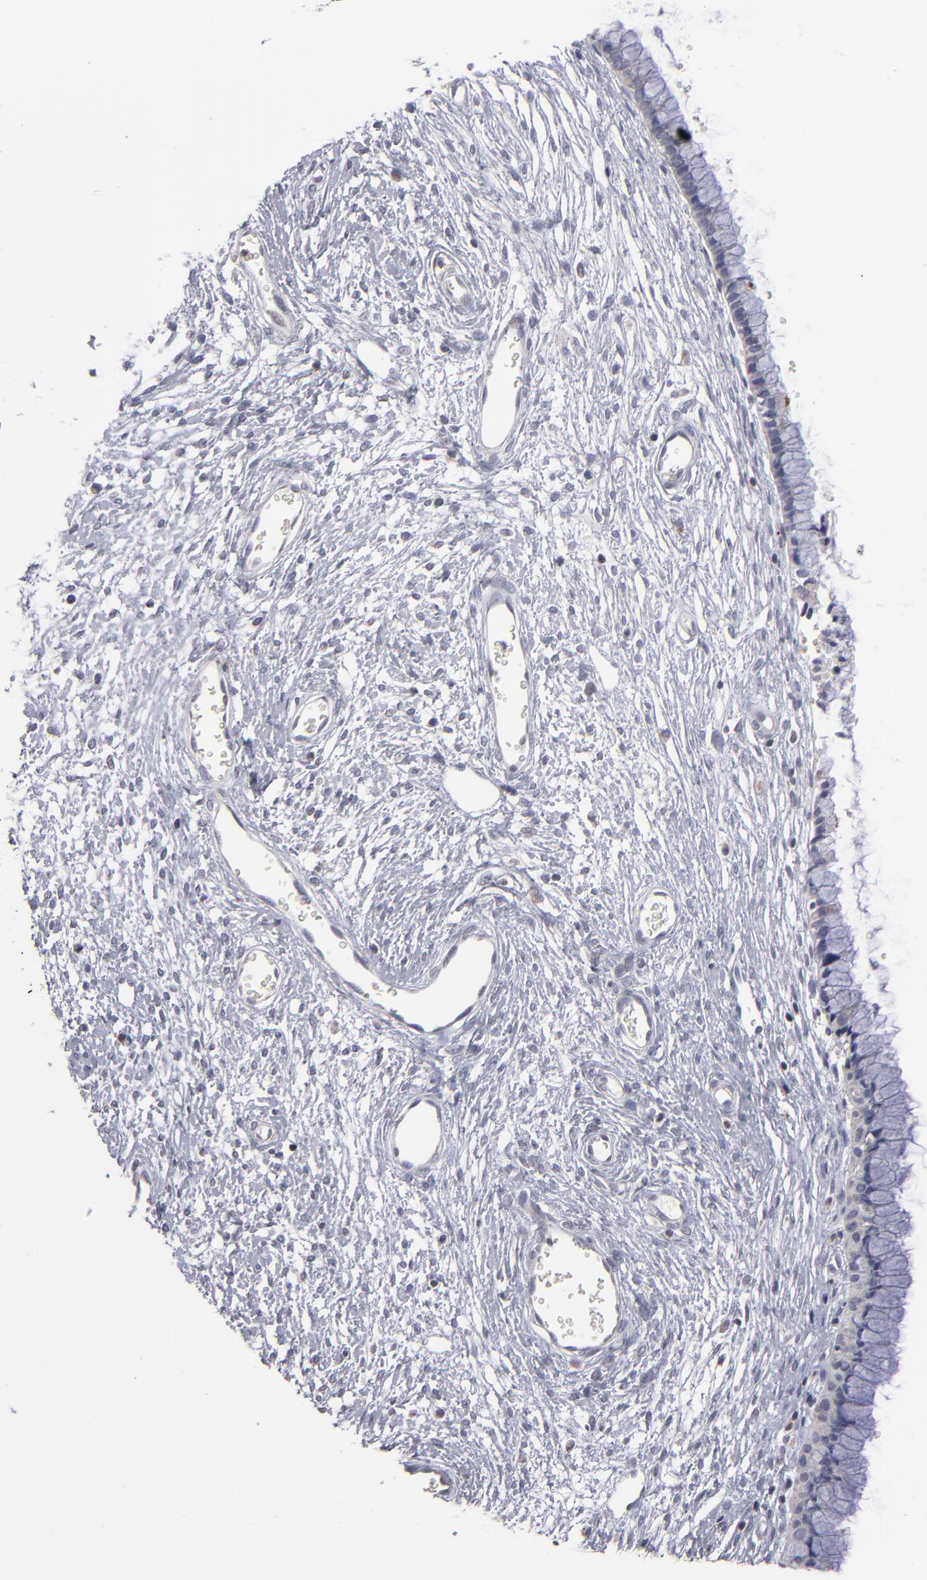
{"staining": {"intensity": "negative", "quantity": "none", "location": "none"}, "tissue": "cervix", "cell_type": "Glandular cells", "image_type": "normal", "snomed": [{"axis": "morphology", "description": "Normal tissue, NOS"}, {"axis": "topography", "description": "Cervix"}], "caption": "IHC photomicrograph of normal cervix: human cervix stained with DAB (3,3'-diaminobenzidine) displays no significant protein expression in glandular cells. Nuclei are stained in blue.", "gene": "ODF2", "patient": {"sex": "female", "age": 55}}